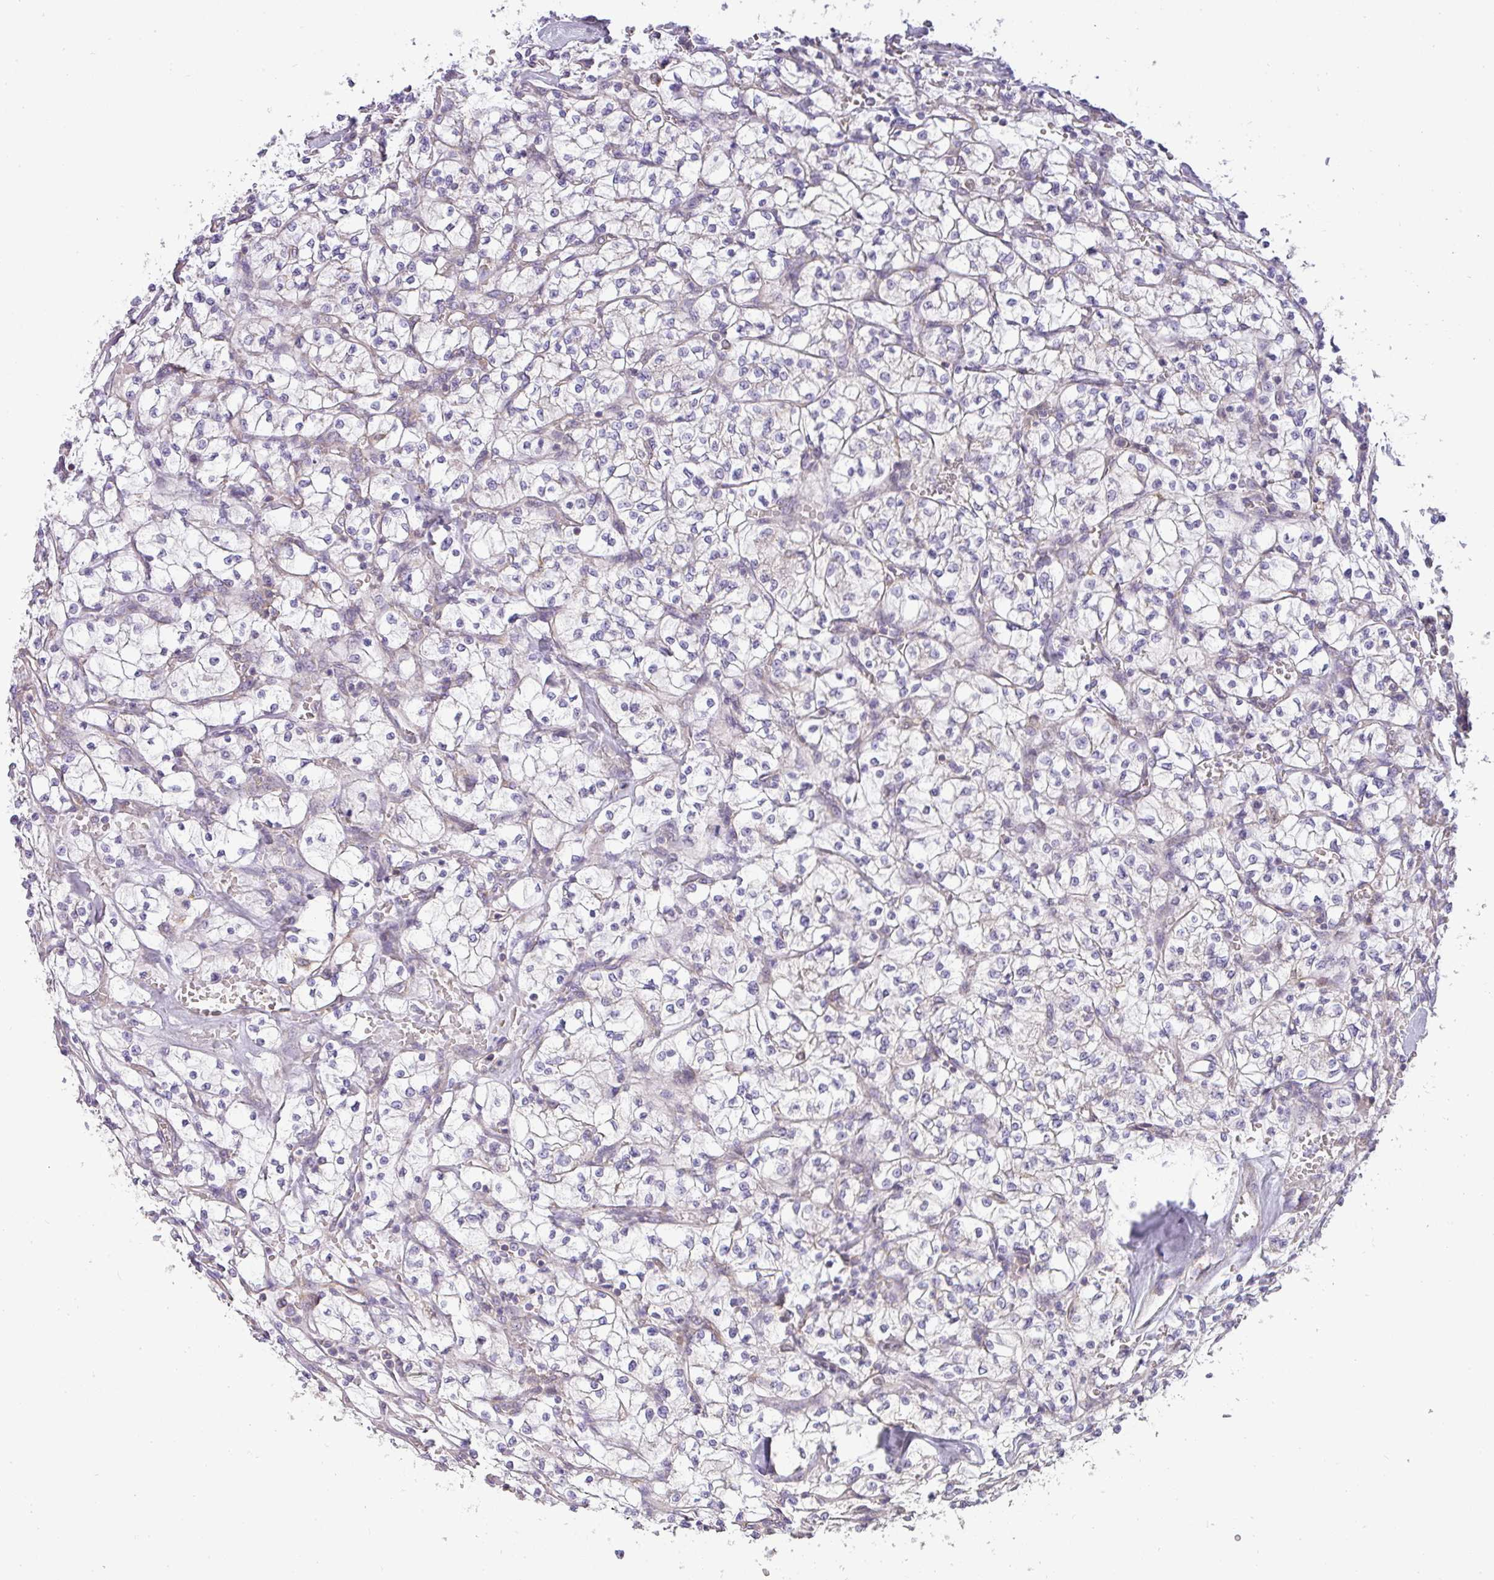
{"staining": {"intensity": "negative", "quantity": "none", "location": "none"}, "tissue": "renal cancer", "cell_type": "Tumor cells", "image_type": "cancer", "snomed": [{"axis": "morphology", "description": "Adenocarcinoma, NOS"}, {"axis": "topography", "description": "Kidney"}], "caption": "This is an IHC image of human renal adenocarcinoma. There is no expression in tumor cells.", "gene": "ZNF211", "patient": {"sex": "female", "age": 64}}